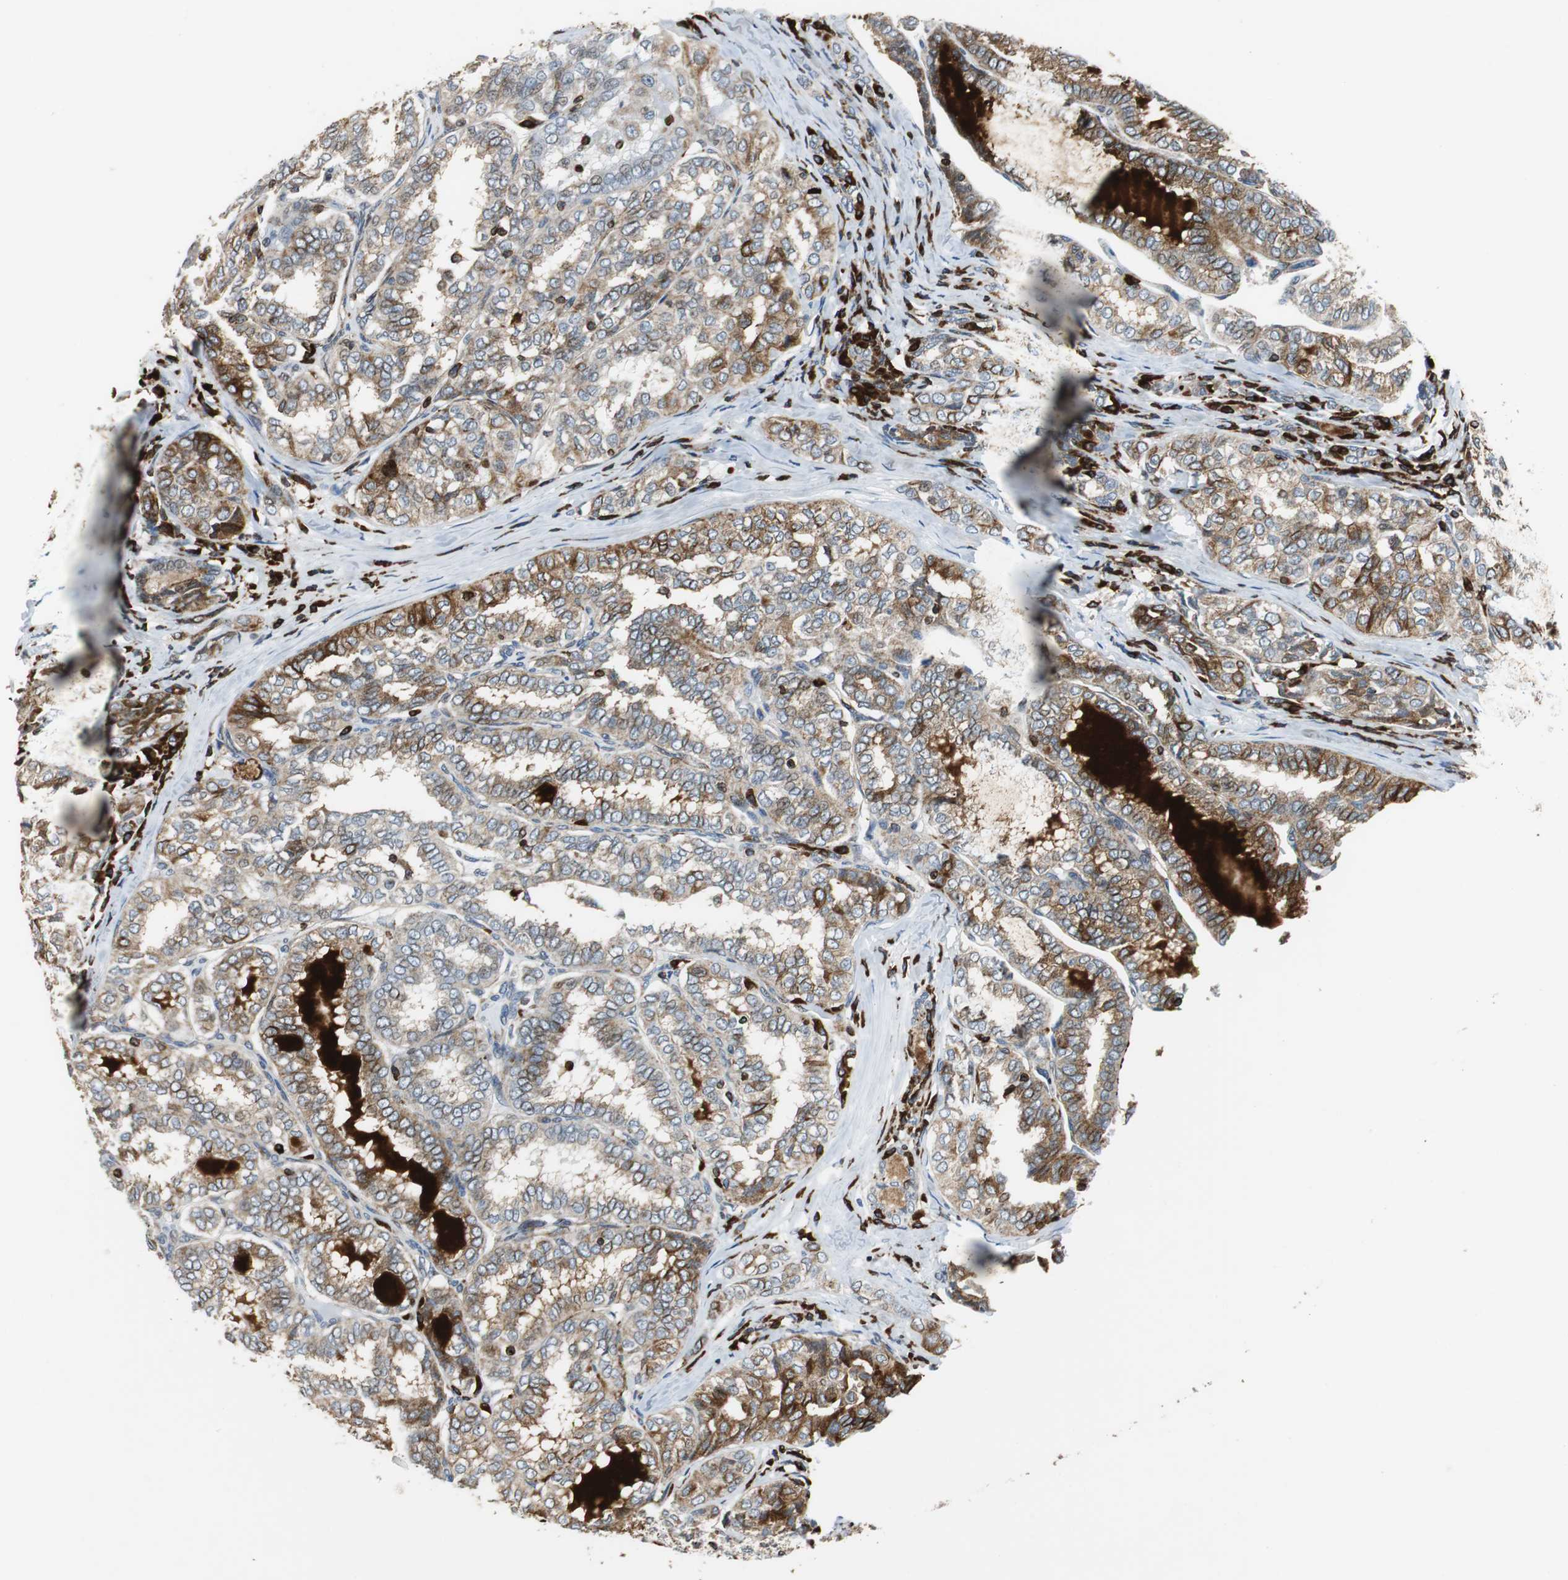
{"staining": {"intensity": "moderate", "quantity": "25%-75%", "location": "cytoplasmic/membranous"}, "tissue": "thyroid cancer", "cell_type": "Tumor cells", "image_type": "cancer", "snomed": [{"axis": "morphology", "description": "Papillary adenocarcinoma, NOS"}, {"axis": "topography", "description": "Thyroid gland"}], "caption": "This photomicrograph reveals immunohistochemistry staining of human papillary adenocarcinoma (thyroid), with medium moderate cytoplasmic/membranous positivity in about 25%-75% of tumor cells.", "gene": "TUBA4A", "patient": {"sex": "female", "age": 30}}